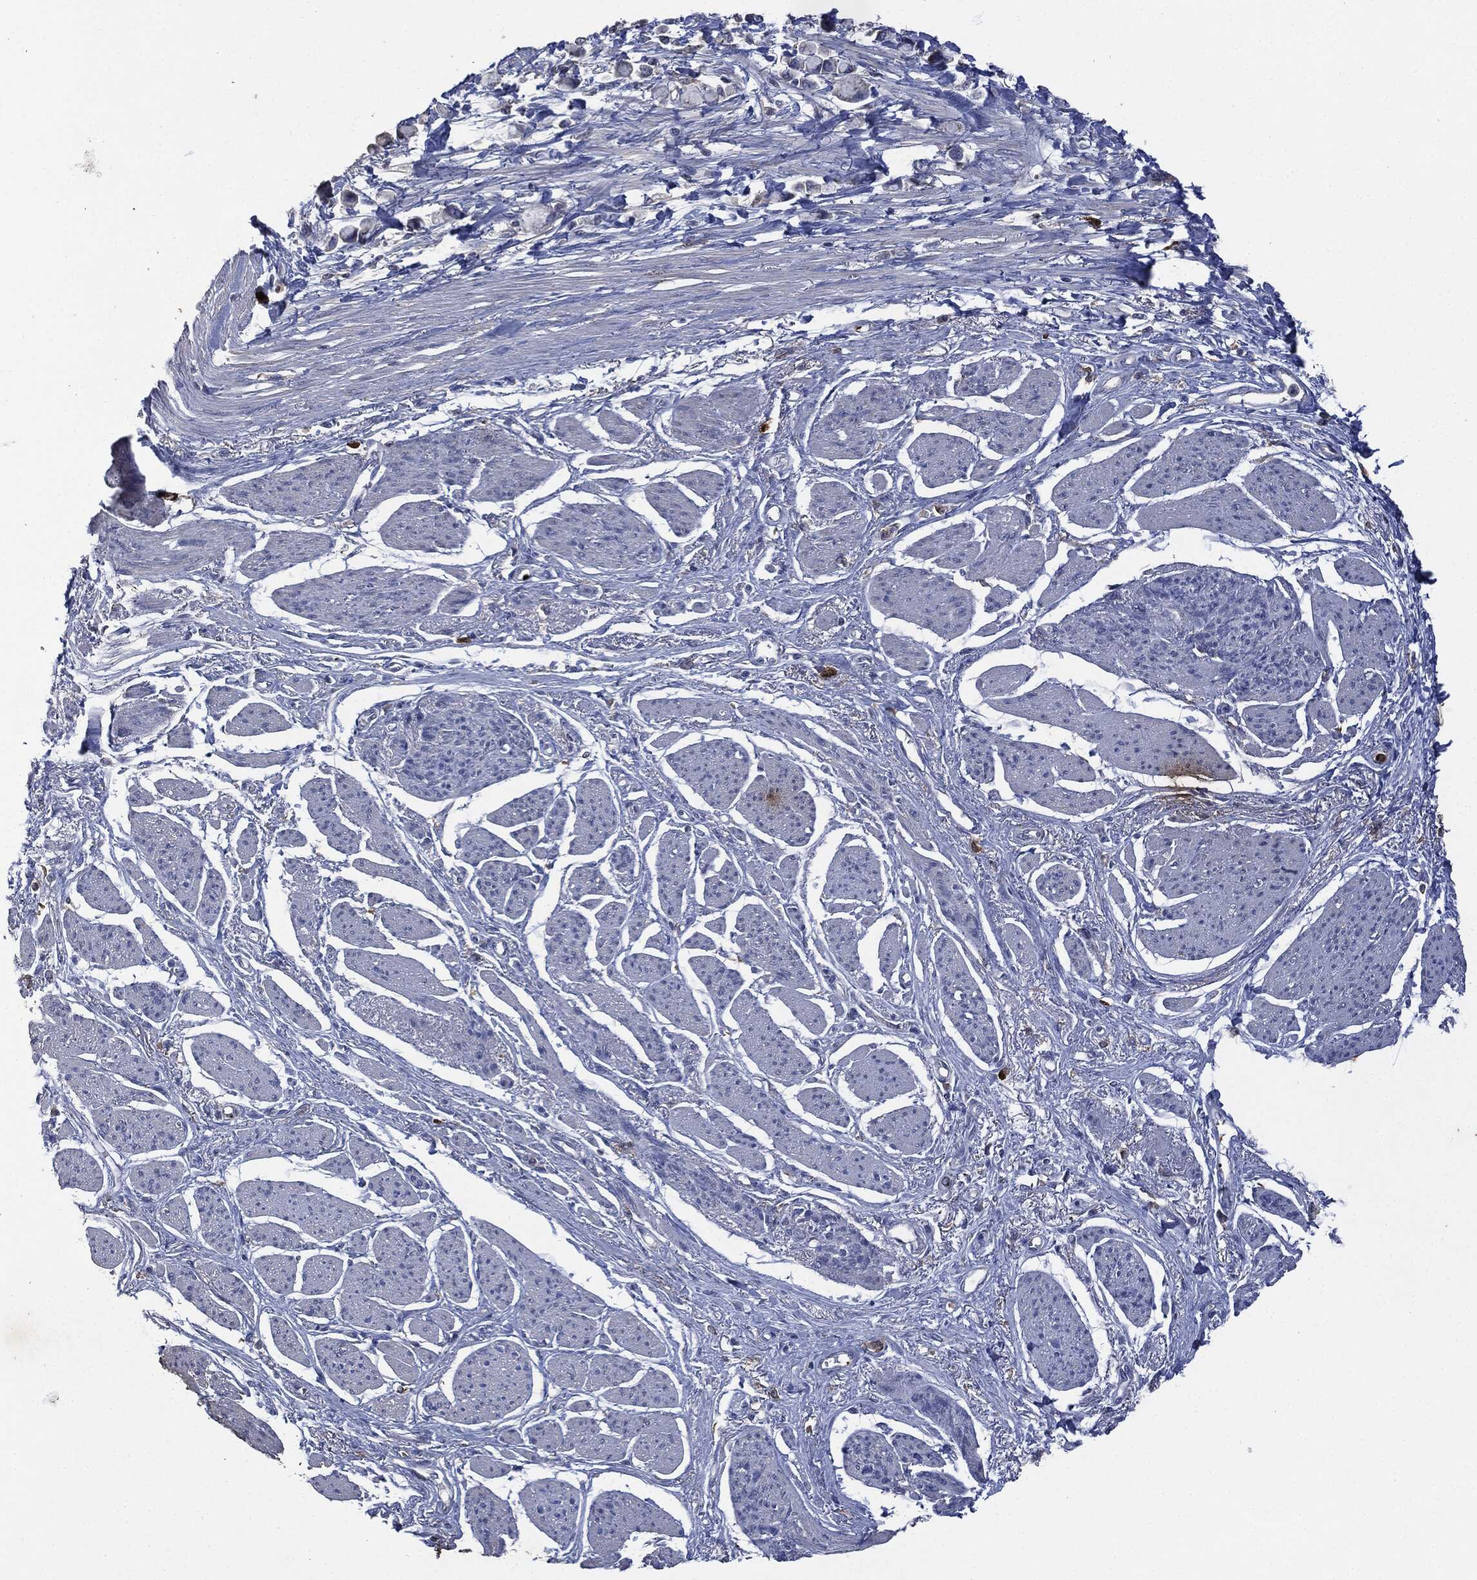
{"staining": {"intensity": "negative", "quantity": "none", "location": "none"}, "tissue": "stomach cancer", "cell_type": "Tumor cells", "image_type": "cancer", "snomed": [{"axis": "morphology", "description": "Adenocarcinoma, NOS"}, {"axis": "topography", "description": "Stomach"}], "caption": "IHC micrograph of stomach cancer stained for a protein (brown), which displays no expression in tumor cells.", "gene": "CD33", "patient": {"sex": "female", "age": 81}}